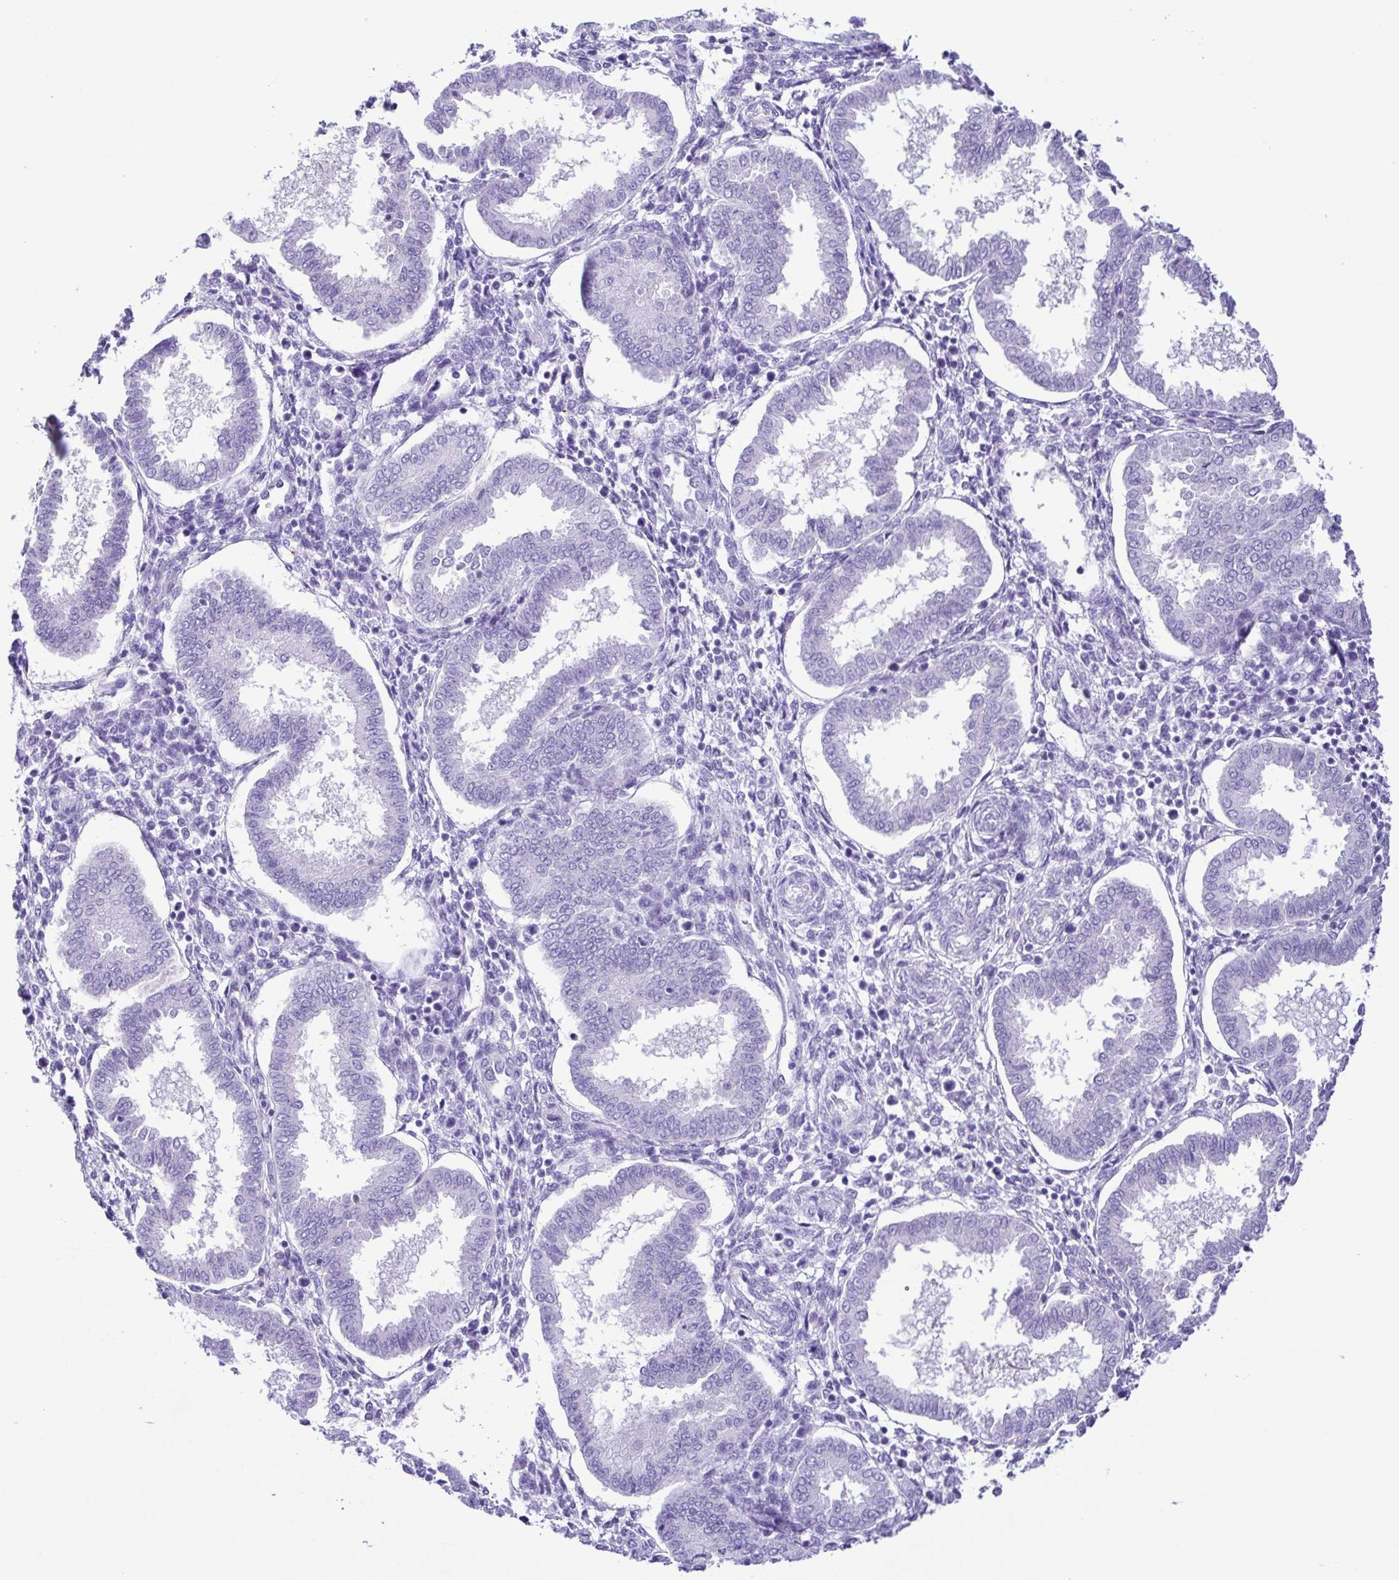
{"staining": {"intensity": "negative", "quantity": "none", "location": "none"}, "tissue": "endometrium", "cell_type": "Cells in endometrial stroma", "image_type": "normal", "snomed": [{"axis": "morphology", "description": "Normal tissue, NOS"}, {"axis": "topography", "description": "Endometrium"}], "caption": "Immunohistochemical staining of normal endometrium demonstrates no significant staining in cells in endometrial stroma.", "gene": "OVGP1", "patient": {"sex": "female", "age": 24}}